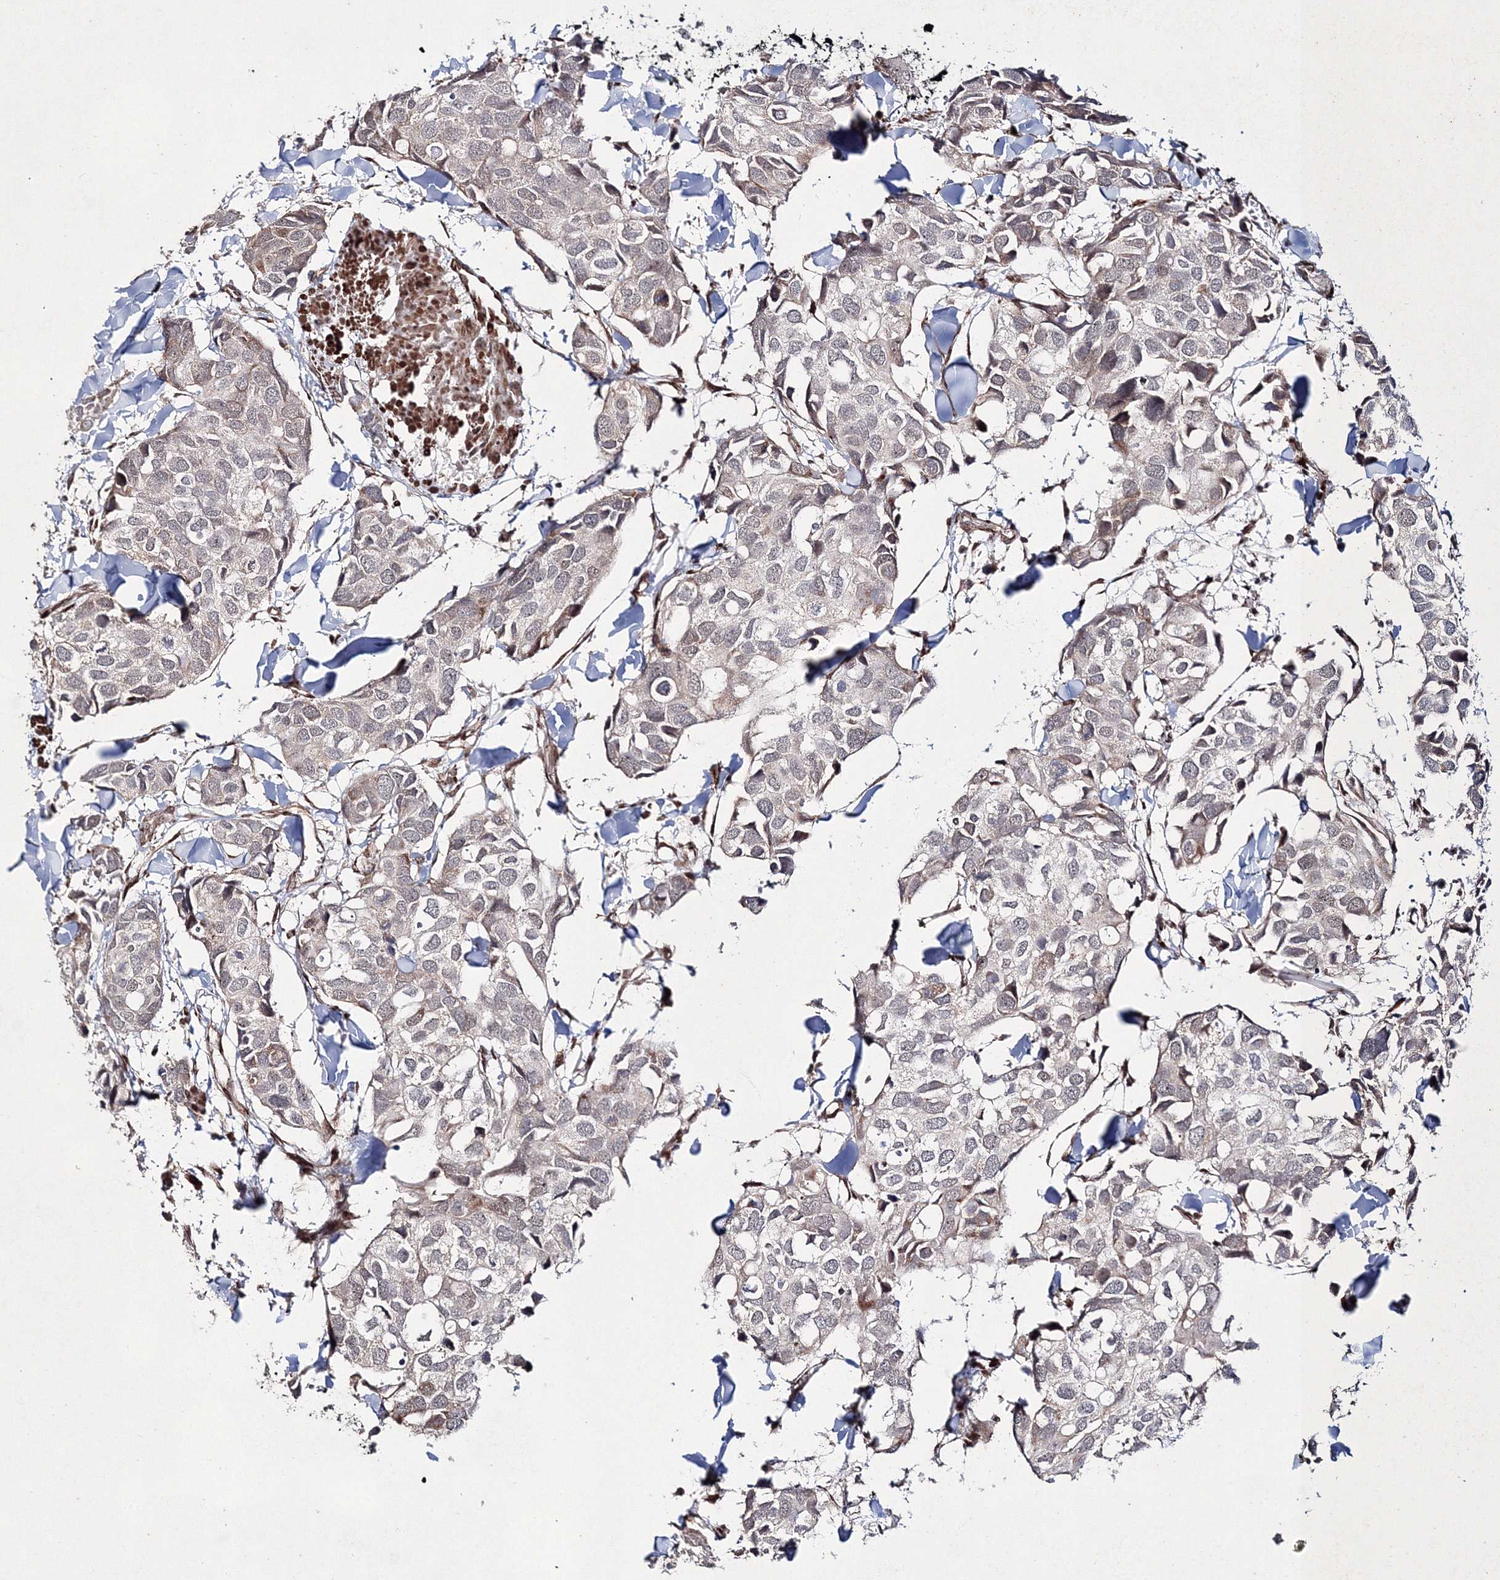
{"staining": {"intensity": "weak", "quantity": "<25%", "location": "cytoplasmic/membranous,nuclear"}, "tissue": "breast cancer", "cell_type": "Tumor cells", "image_type": "cancer", "snomed": [{"axis": "morphology", "description": "Duct carcinoma"}, {"axis": "topography", "description": "Breast"}], "caption": "Immunohistochemistry (IHC) micrograph of neoplastic tissue: human breast cancer (invasive ductal carcinoma) stained with DAB exhibits no significant protein positivity in tumor cells.", "gene": "SNIP1", "patient": {"sex": "female", "age": 83}}